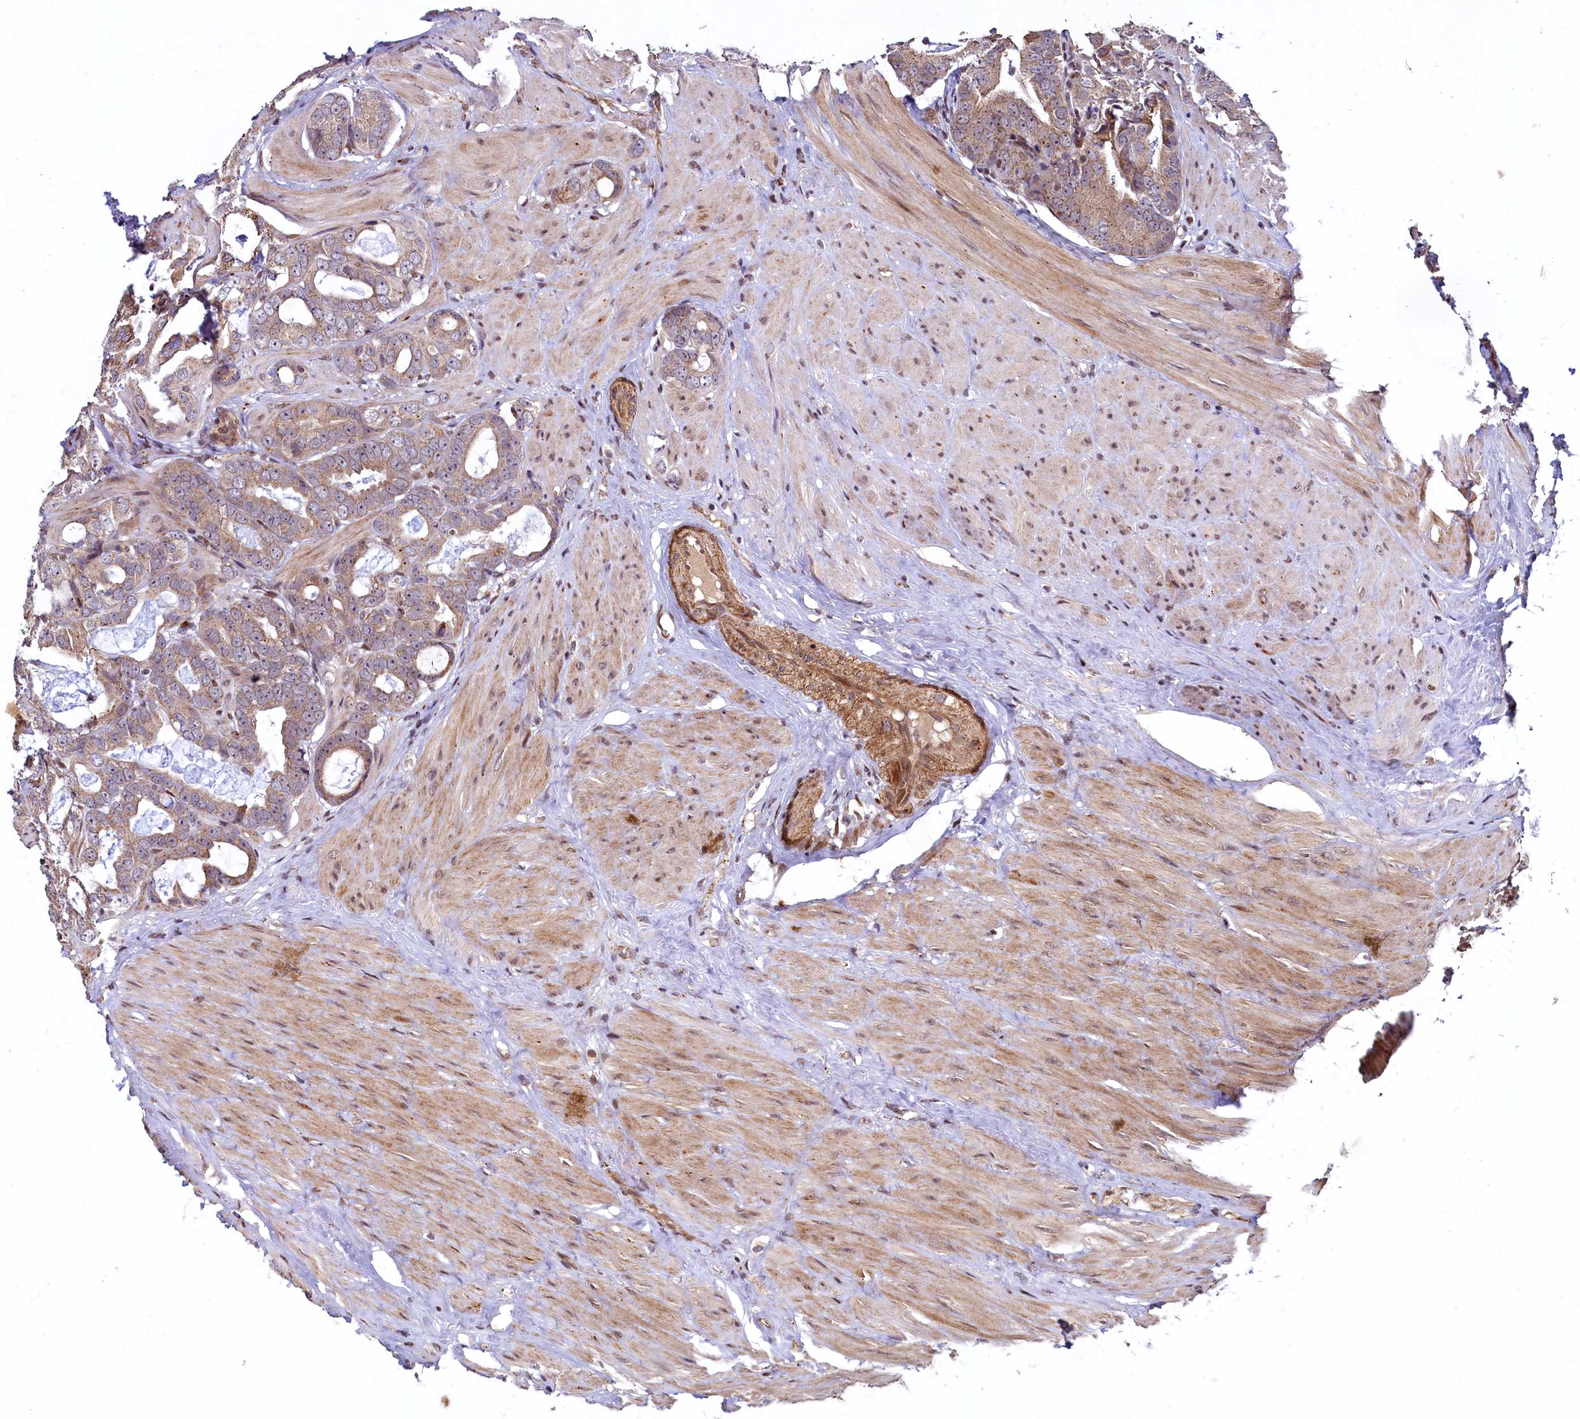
{"staining": {"intensity": "weak", "quantity": ">75%", "location": "cytoplasmic/membranous"}, "tissue": "prostate cancer", "cell_type": "Tumor cells", "image_type": "cancer", "snomed": [{"axis": "morphology", "description": "Adenocarcinoma, Low grade"}, {"axis": "topography", "description": "Prostate"}], "caption": "Weak cytoplasmic/membranous protein positivity is present in about >75% of tumor cells in low-grade adenocarcinoma (prostate).", "gene": "ZNF577", "patient": {"sex": "male", "age": 71}}